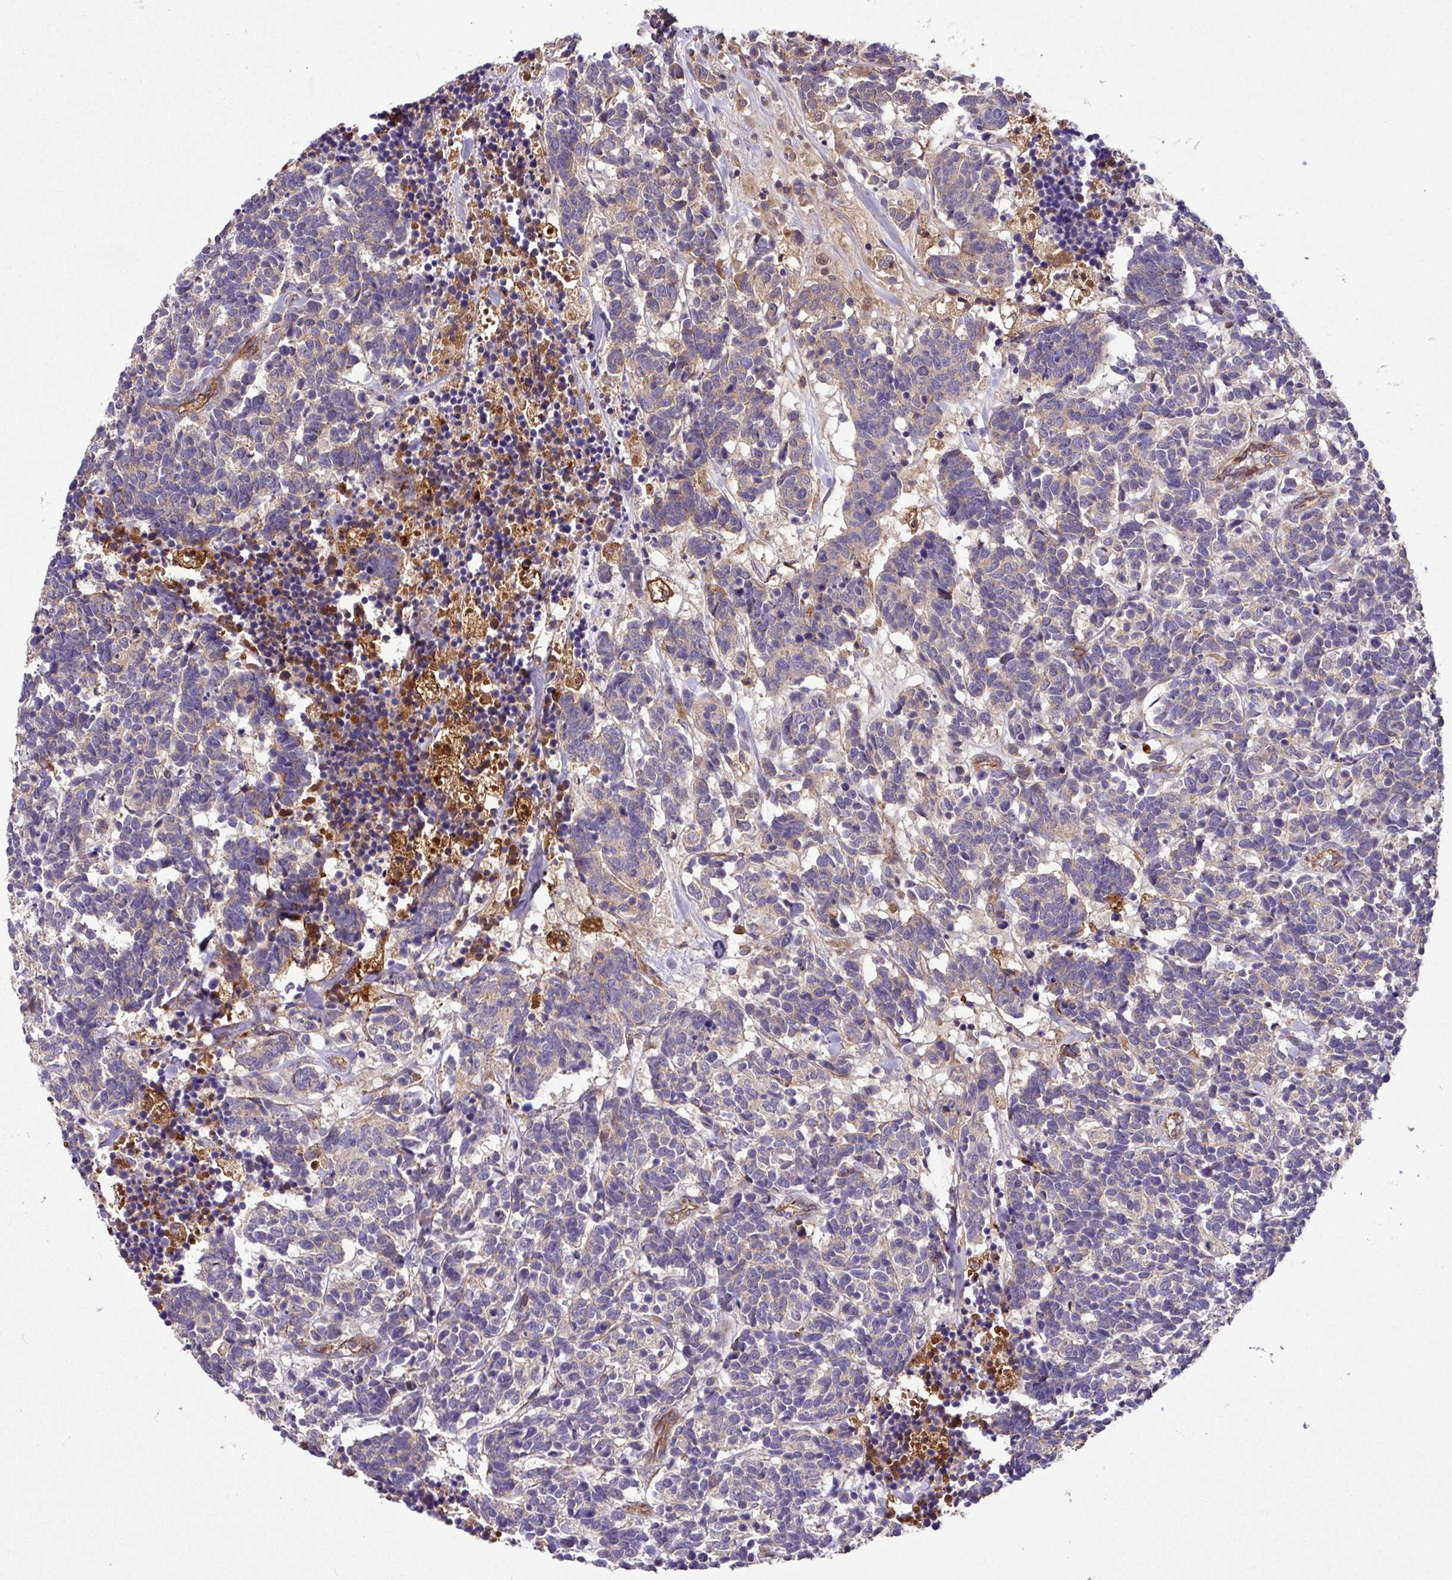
{"staining": {"intensity": "weak", "quantity": "25%-75%", "location": "cytoplasmic/membranous"}, "tissue": "carcinoid", "cell_type": "Tumor cells", "image_type": "cancer", "snomed": [{"axis": "morphology", "description": "Carcinoma, NOS"}, {"axis": "morphology", "description": "Carcinoid, malignant, NOS"}, {"axis": "topography", "description": "Urinary bladder"}], "caption": "IHC (DAB) staining of carcinoid (malignant) exhibits weak cytoplasmic/membranous protein expression in about 25%-75% of tumor cells.", "gene": "ZNF266", "patient": {"sex": "male", "age": 57}}